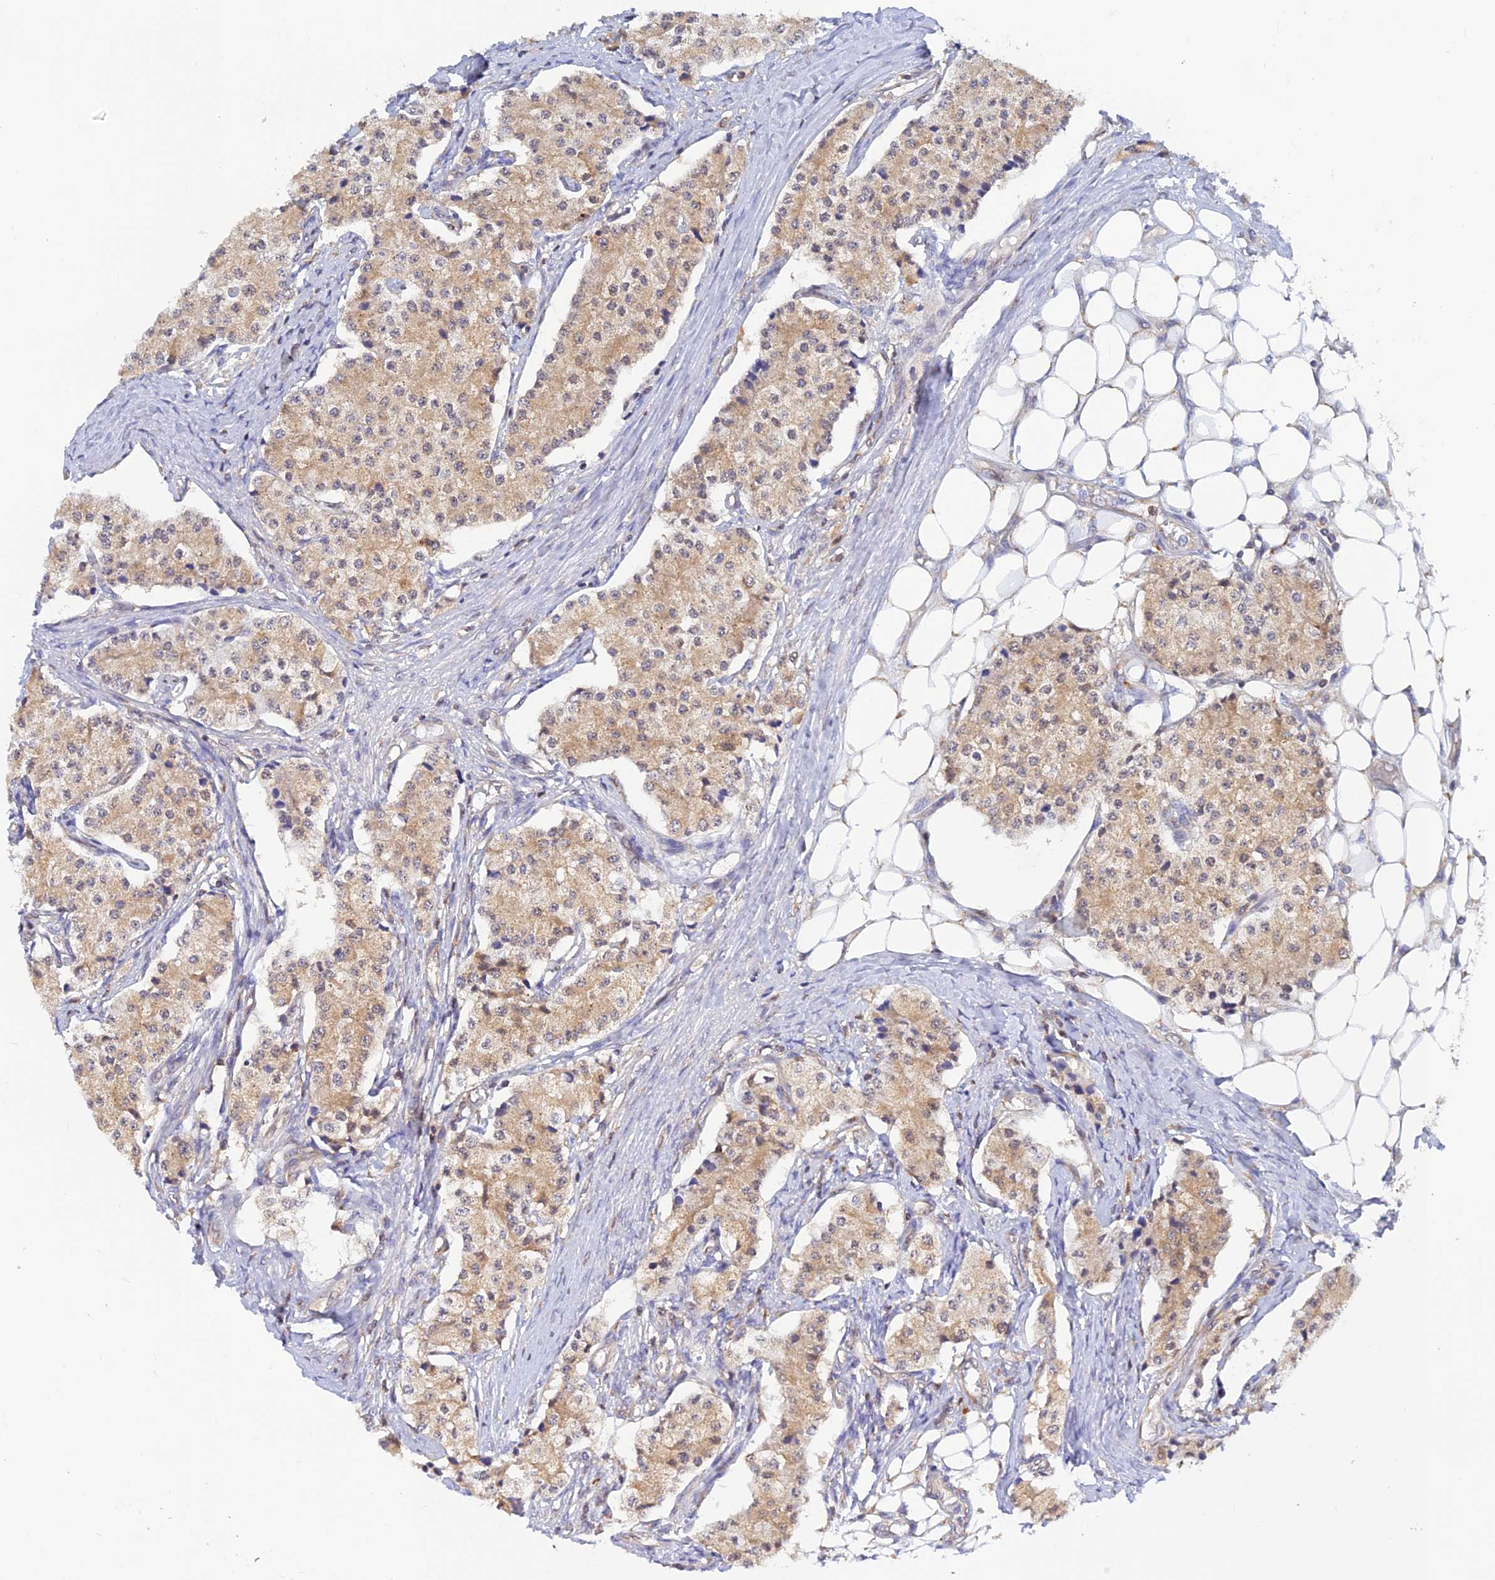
{"staining": {"intensity": "weak", "quantity": ">75%", "location": "cytoplasmic/membranous"}, "tissue": "carcinoid", "cell_type": "Tumor cells", "image_type": "cancer", "snomed": [{"axis": "morphology", "description": "Carcinoid, malignant, NOS"}, {"axis": "topography", "description": "Colon"}], "caption": "Immunohistochemical staining of malignant carcinoid displays low levels of weak cytoplasmic/membranous staining in about >75% of tumor cells.", "gene": "LYSMD2", "patient": {"sex": "female", "age": 52}}